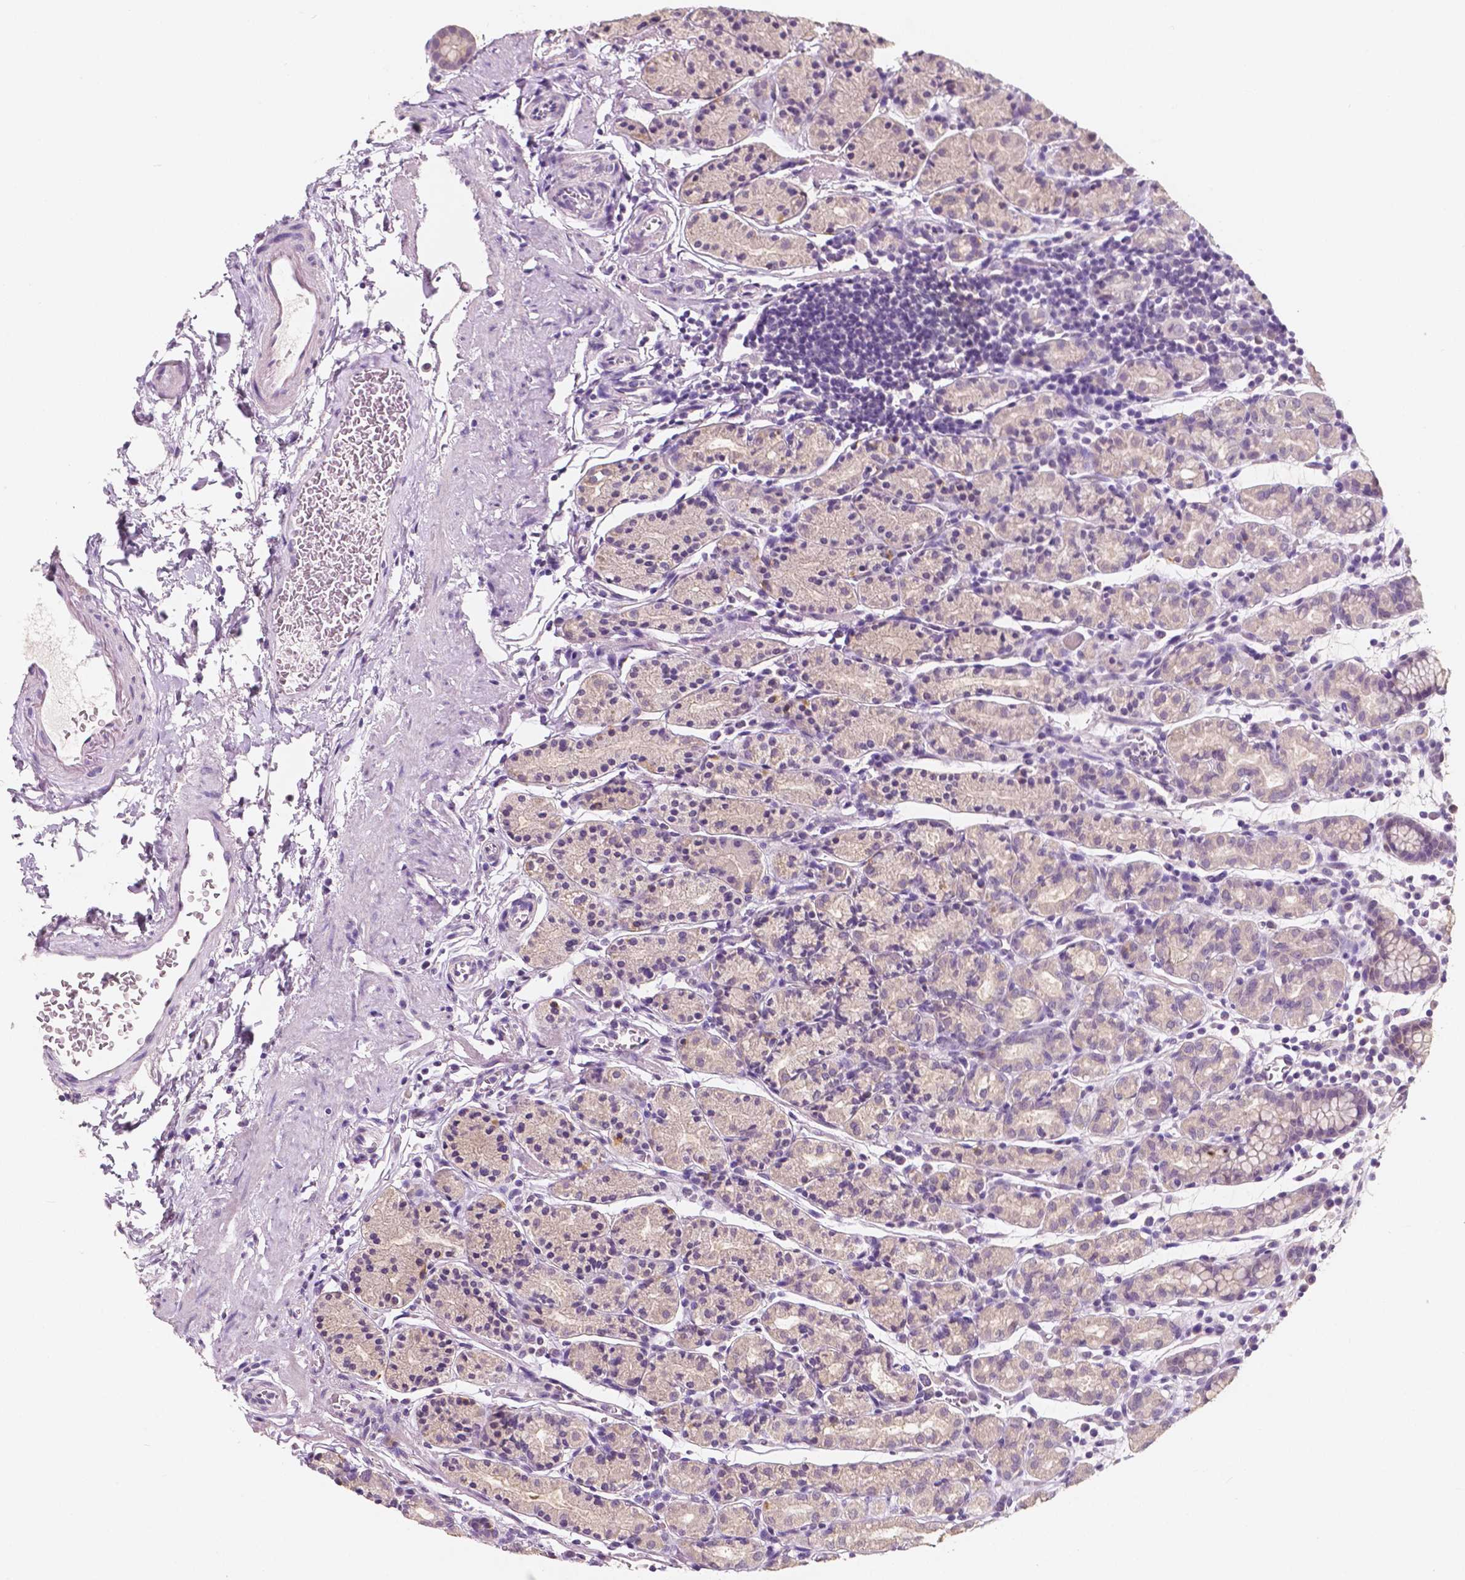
{"staining": {"intensity": "weak", "quantity": "<25%", "location": "cytoplasmic/membranous"}, "tissue": "stomach", "cell_type": "Glandular cells", "image_type": "normal", "snomed": [{"axis": "morphology", "description": "Normal tissue, NOS"}, {"axis": "topography", "description": "Stomach, upper"}, {"axis": "topography", "description": "Stomach"}], "caption": "There is no significant staining in glandular cells of stomach. The staining was performed using DAB (3,3'-diaminobenzidine) to visualize the protein expression in brown, while the nuclei were stained in blue with hematoxylin (Magnification: 20x).", "gene": "TAL1", "patient": {"sex": "male", "age": 62}}